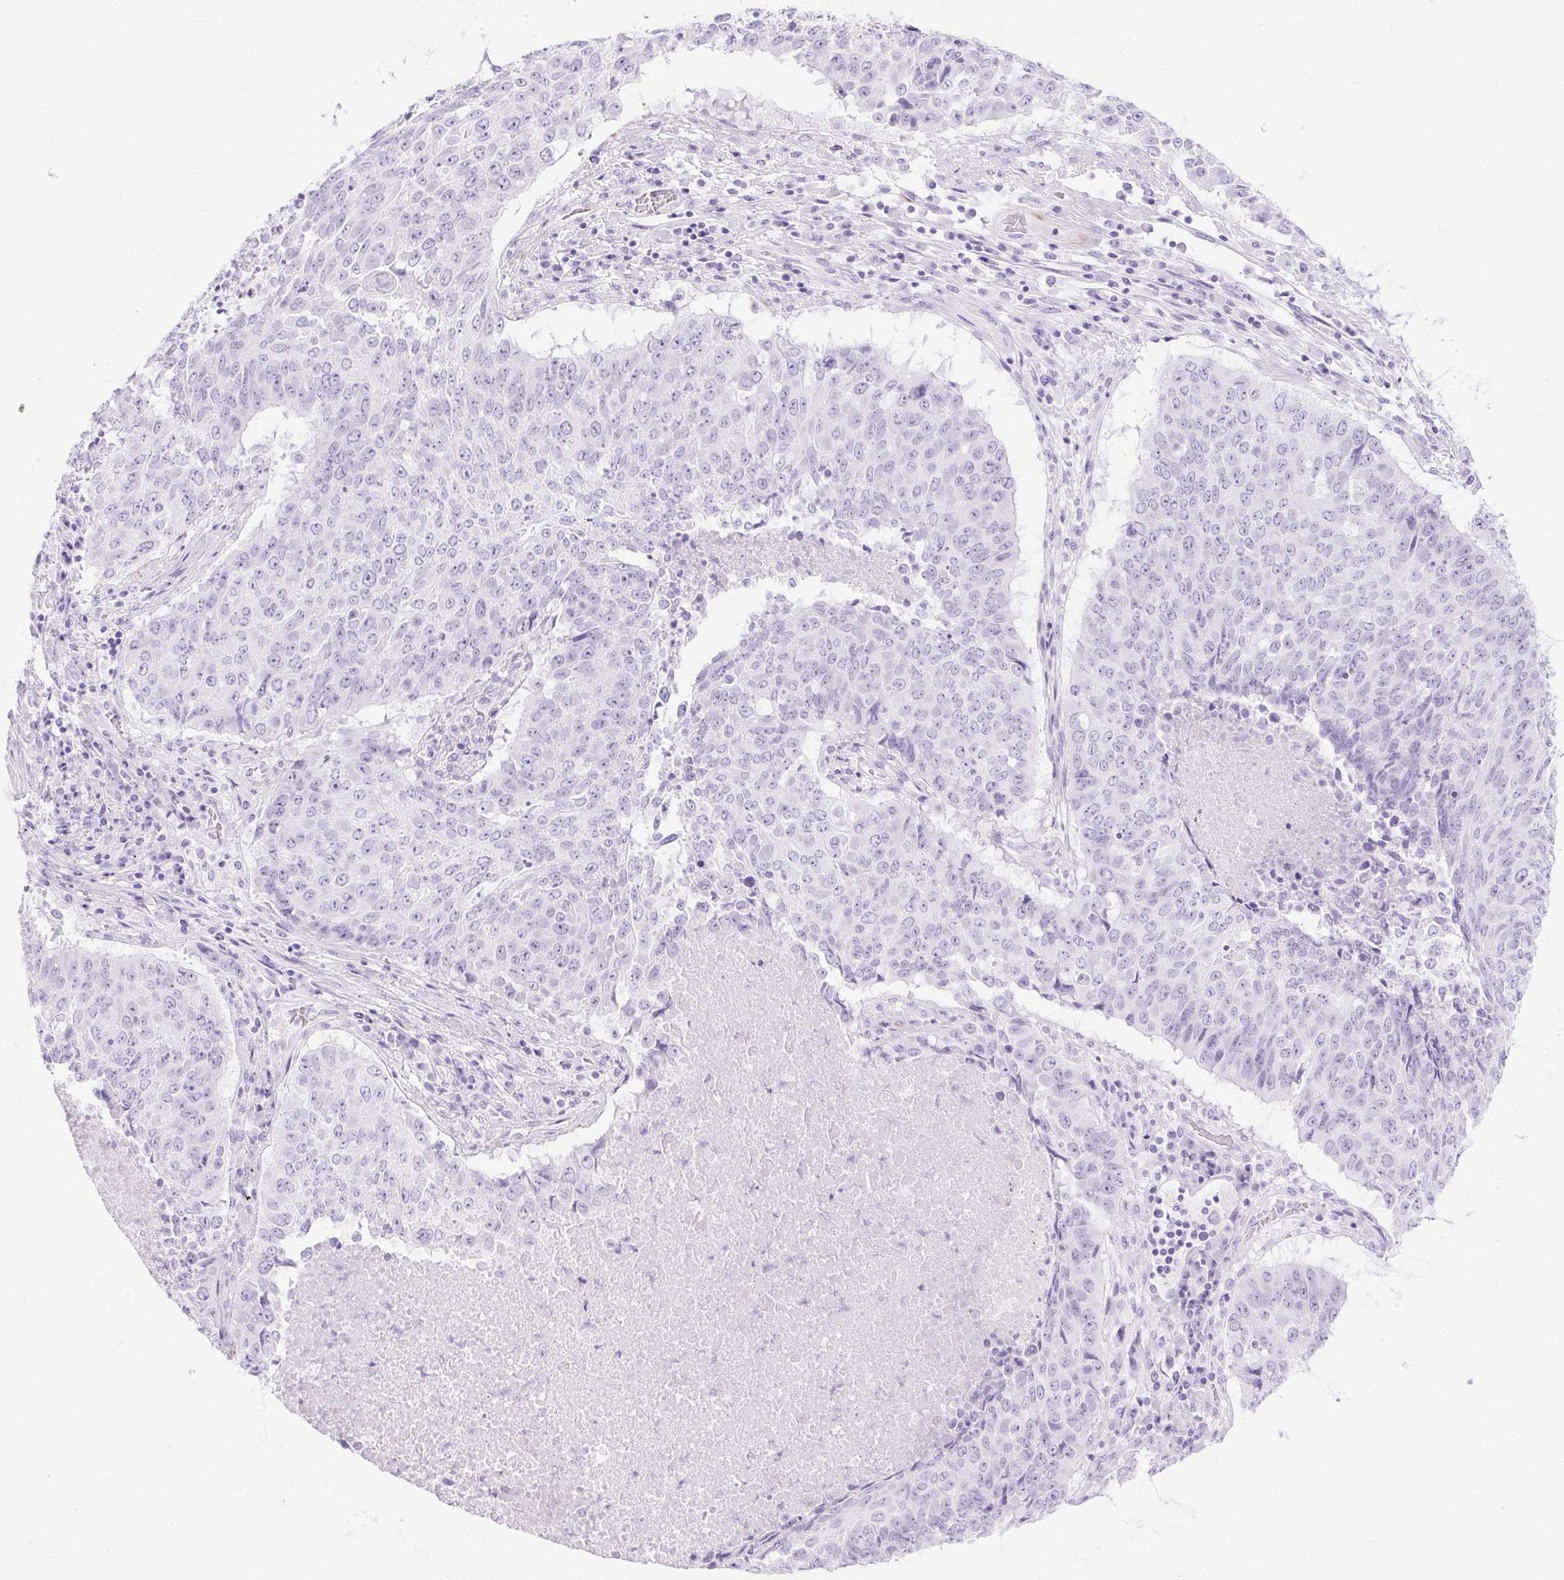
{"staining": {"intensity": "negative", "quantity": "none", "location": "none"}, "tissue": "lung cancer", "cell_type": "Tumor cells", "image_type": "cancer", "snomed": [{"axis": "morphology", "description": "Normal tissue, NOS"}, {"axis": "morphology", "description": "Squamous cell carcinoma, NOS"}, {"axis": "topography", "description": "Bronchus"}, {"axis": "topography", "description": "Lung"}], "caption": "Protein analysis of lung cancer exhibits no significant expression in tumor cells. (DAB IHC visualized using brightfield microscopy, high magnification).", "gene": "ERP27", "patient": {"sex": "male", "age": 64}}